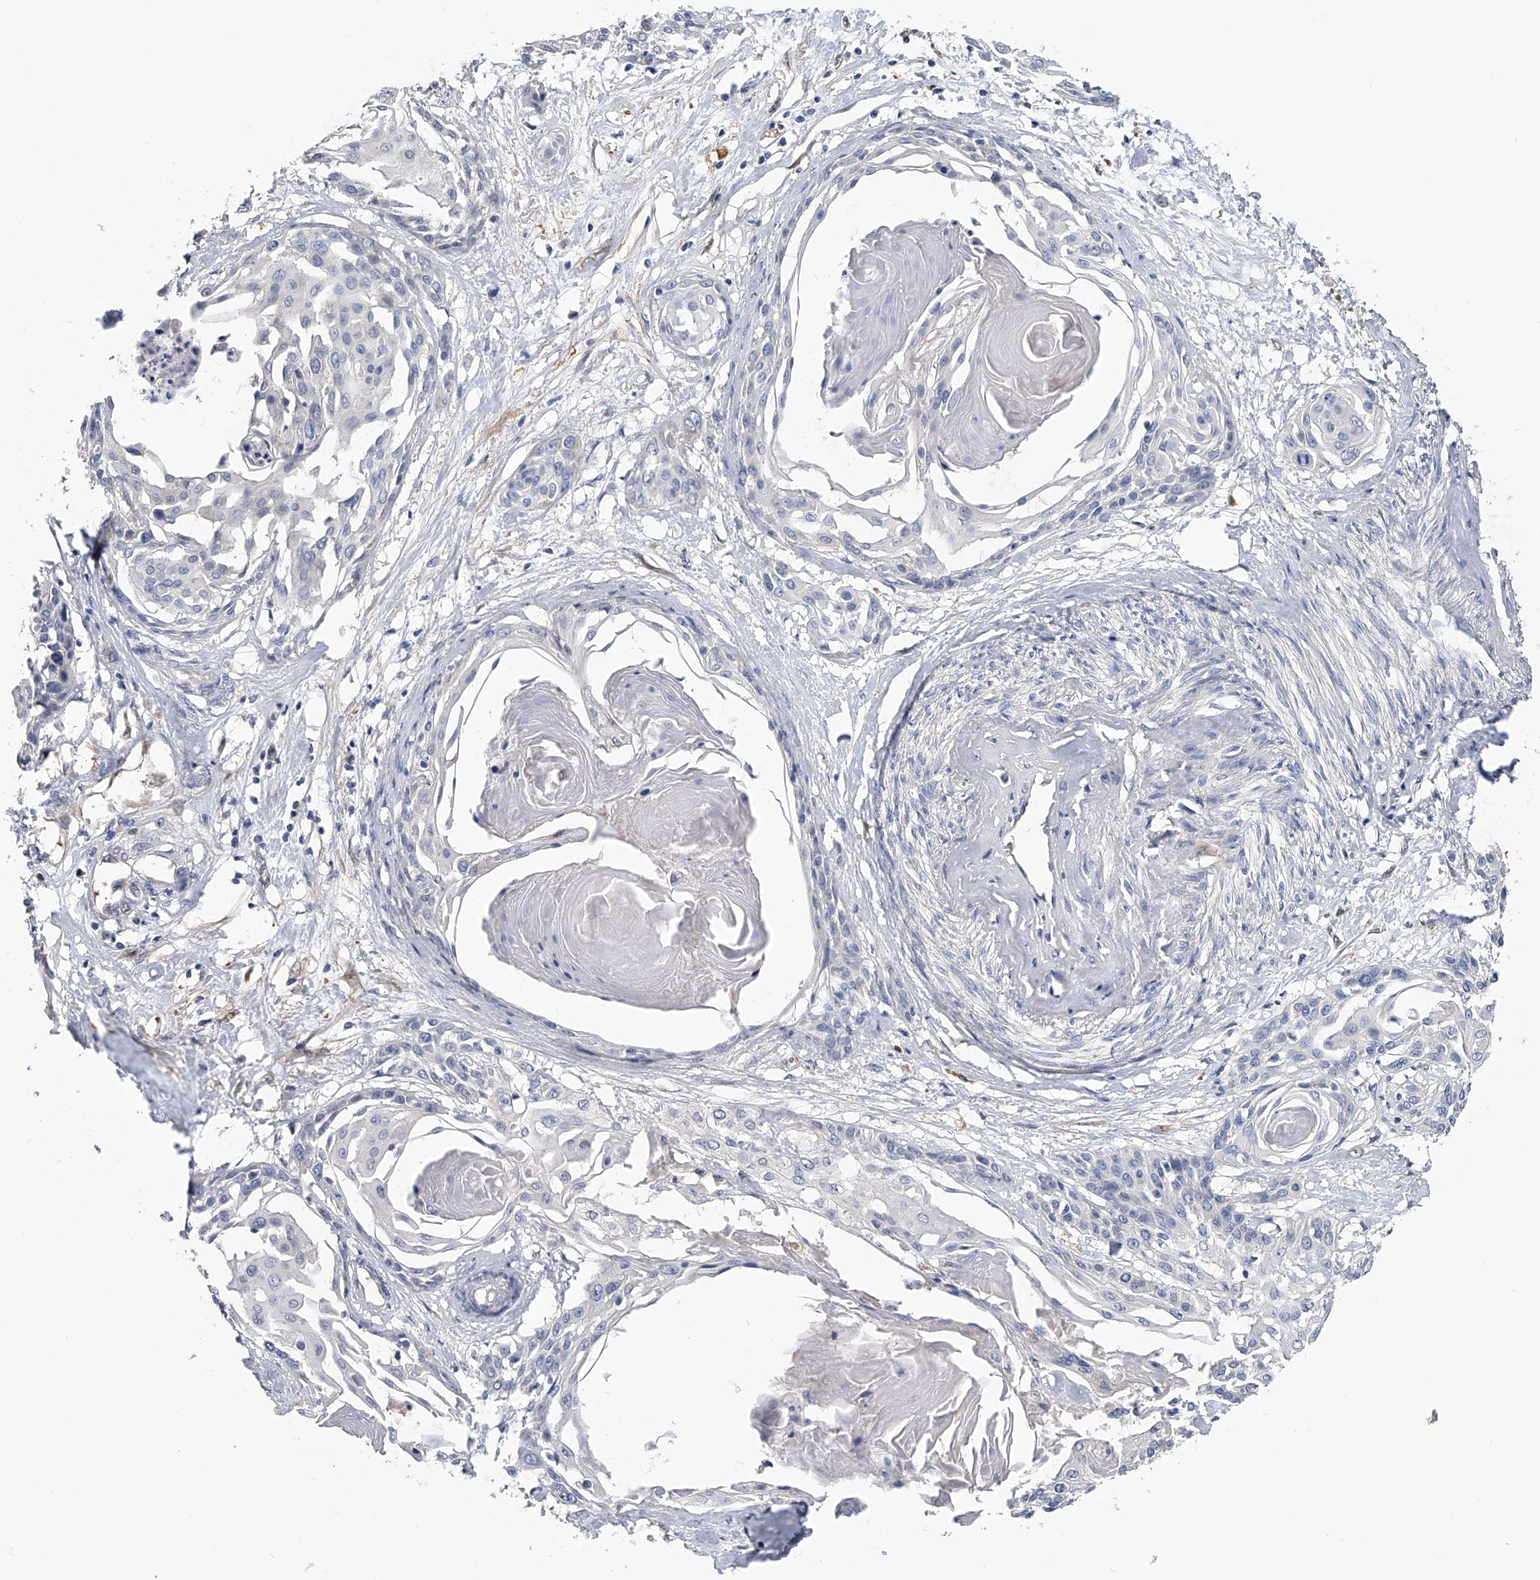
{"staining": {"intensity": "negative", "quantity": "none", "location": "none"}, "tissue": "cervical cancer", "cell_type": "Tumor cells", "image_type": "cancer", "snomed": [{"axis": "morphology", "description": "Squamous cell carcinoma, NOS"}, {"axis": "topography", "description": "Cervix"}], "caption": "The immunohistochemistry (IHC) histopathology image has no significant positivity in tumor cells of squamous cell carcinoma (cervical) tissue.", "gene": "PGM3", "patient": {"sex": "female", "age": 57}}